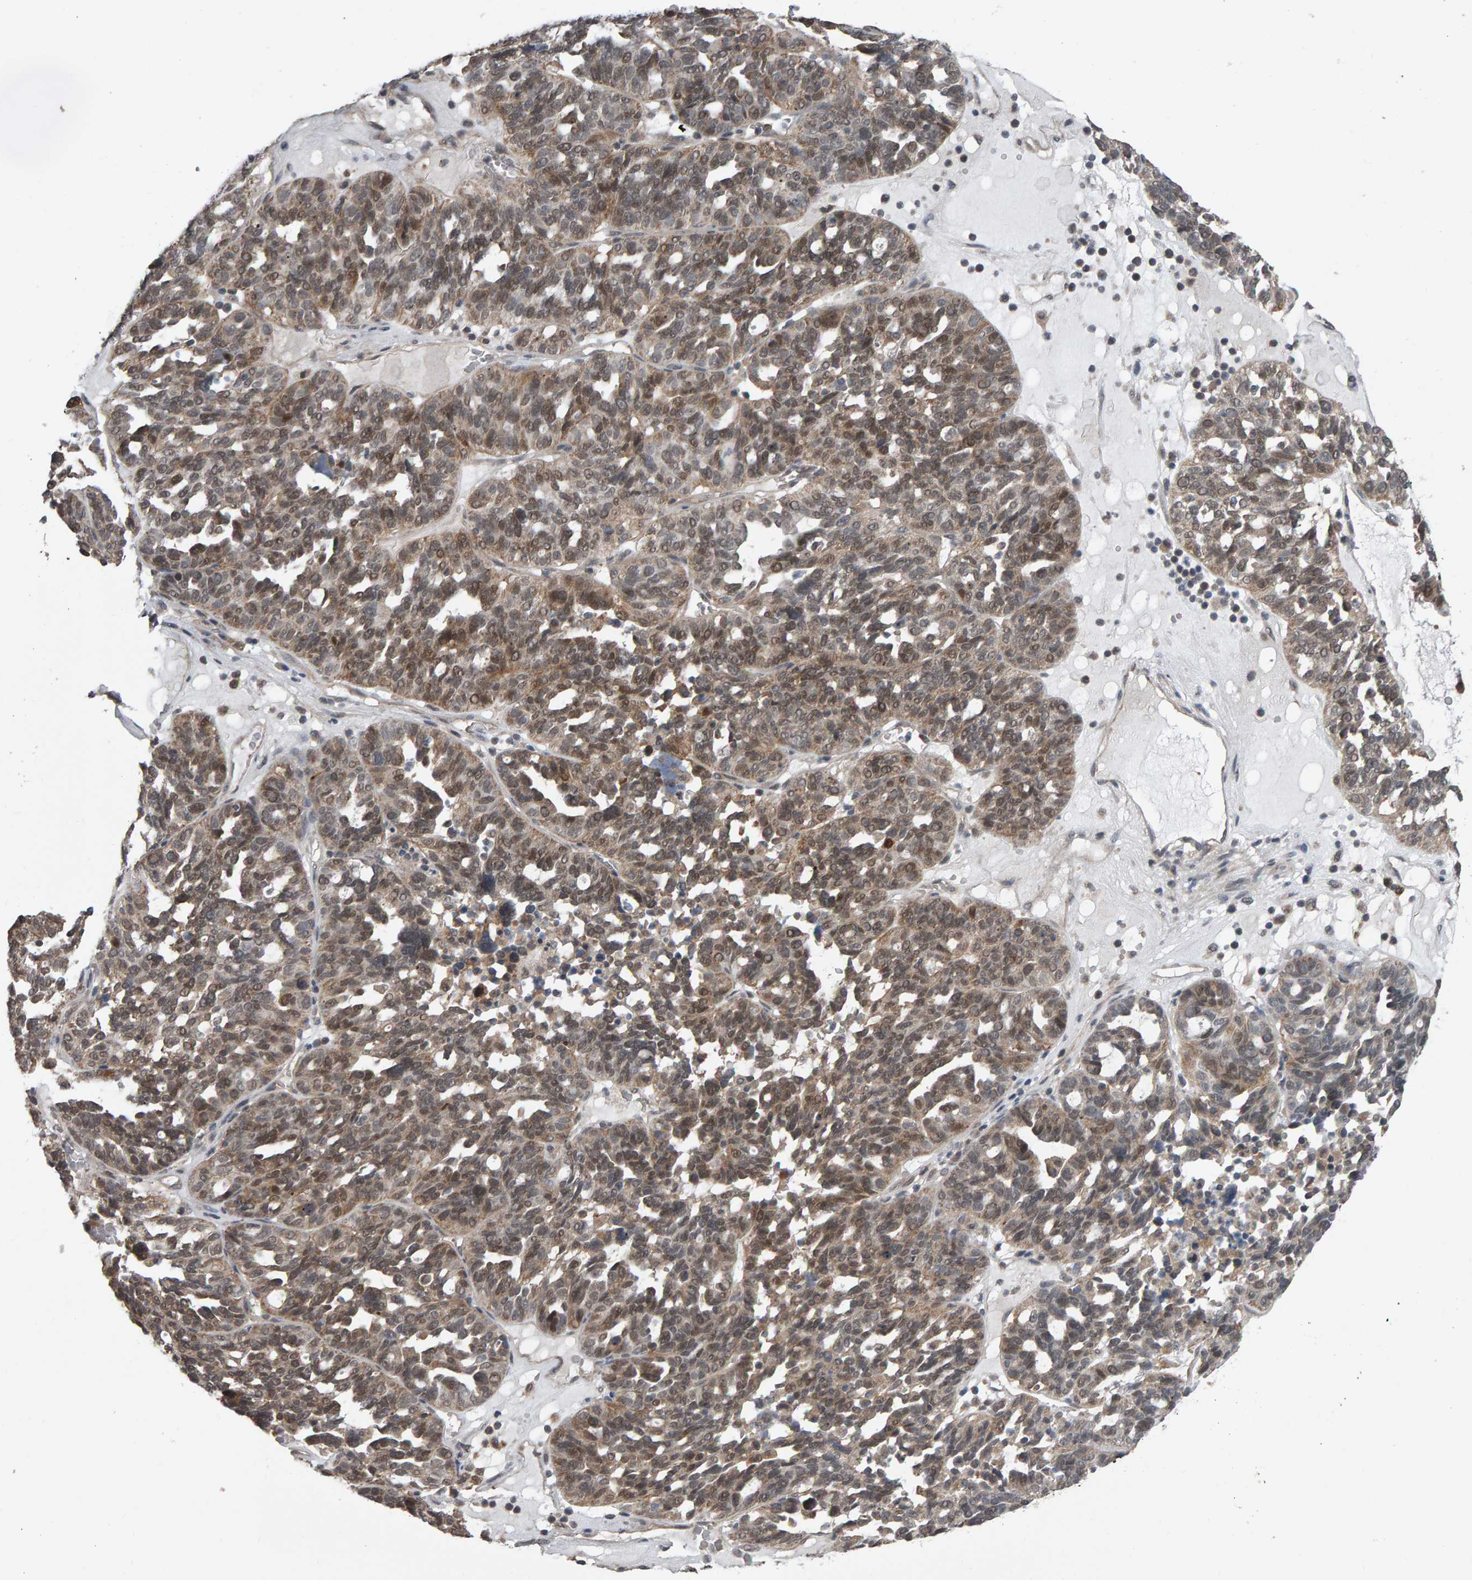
{"staining": {"intensity": "weak", "quantity": "<25%", "location": "cytoplasmic/membranous,nuclear"}, "tissue": "ovarian cancer", "cell_type": "Tumor cells", "image_type": "cancer", "snomed": [{"axis": "morphology", "description": "Cystadenocarcinoma, serous, NOS"}, {"axis": "topography", "description": "Ovary"}], "caption": "There is no significant positivity in tumor cells of ovarian cancer.", "gene": "COASY", "patient": {"sex": "female", "age": 59}}